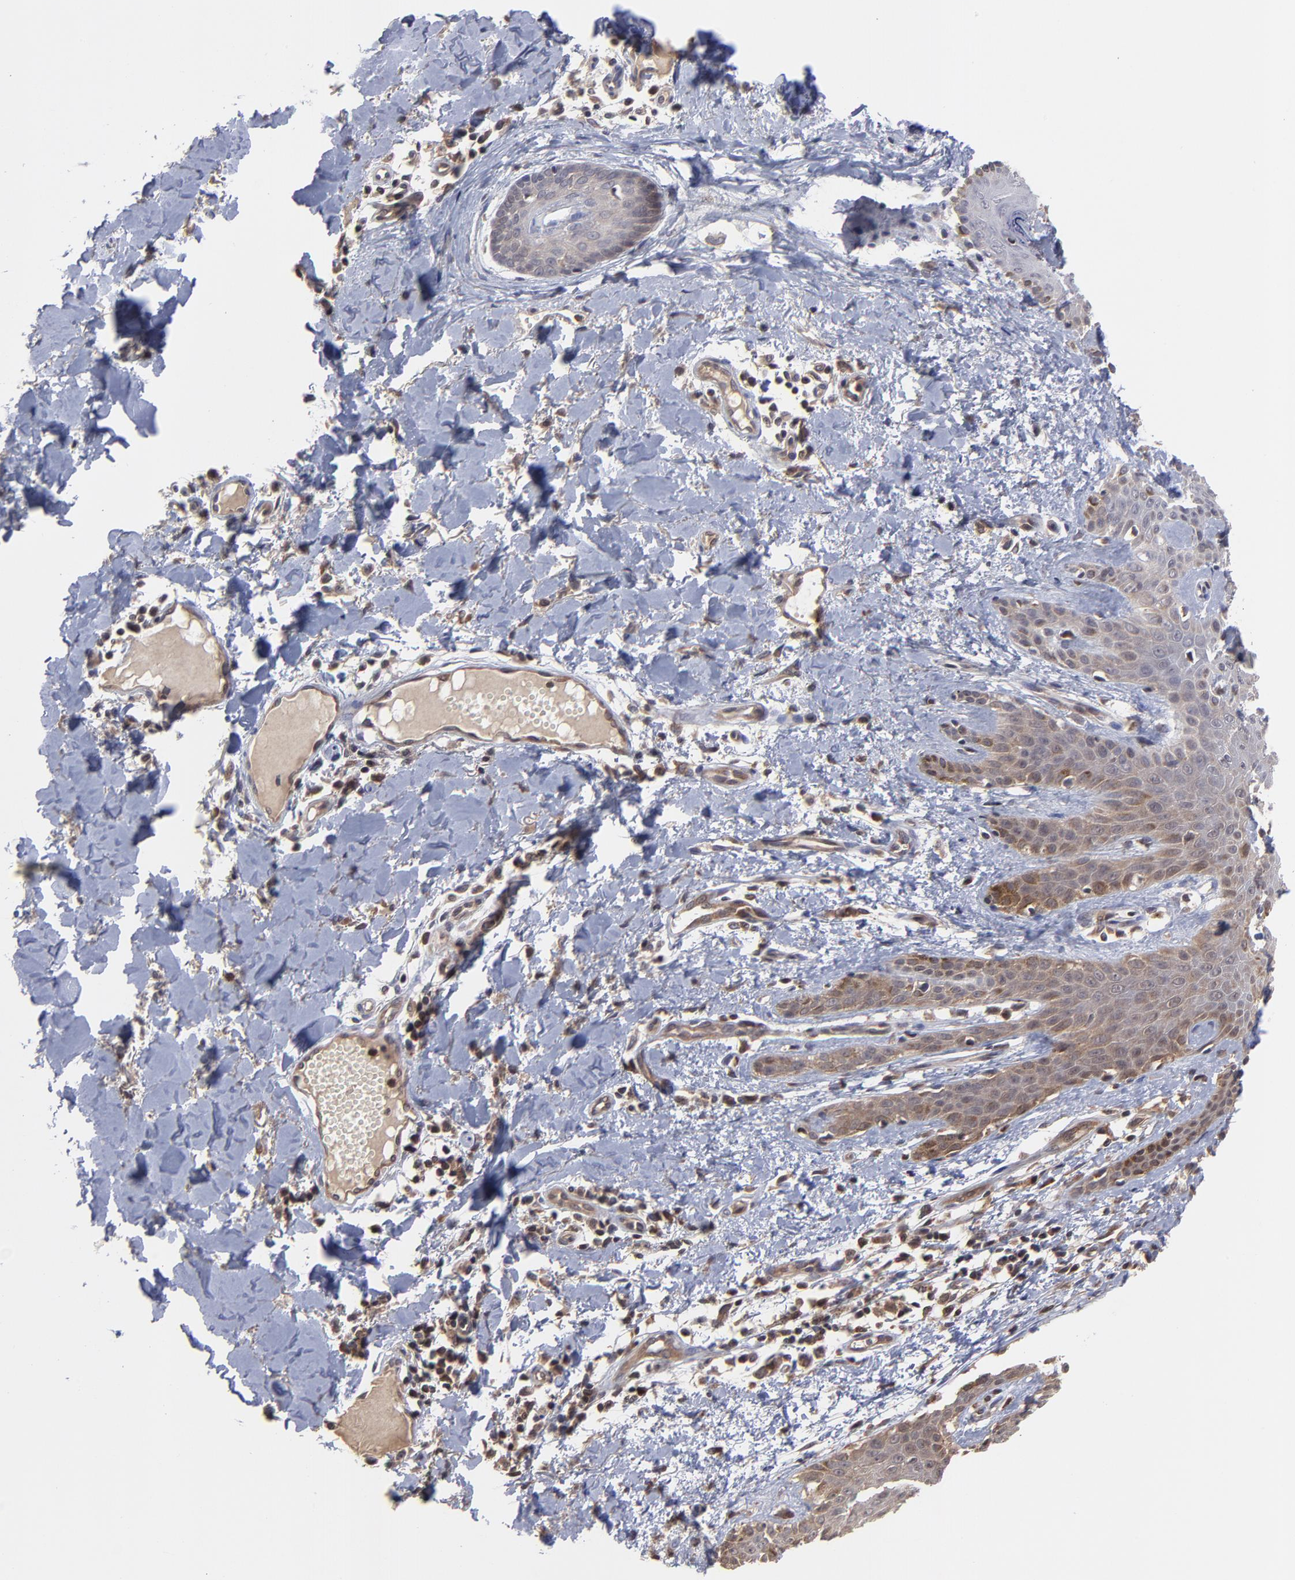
{"staining": {"intensity": "moderate", "quantity": "25%-75%", "location": "cytoplasmic/membranous"}, "tissue": "skin cancer", "cell_type": "Tumor cells", "image_type": "cancer", "snomed": [{"axis": "morphology", "description": "Basal cell carcinoma"}, {"axis": "topography", "description": "Skin"}], "caption": "Skin cancer stained for a protein exhibits moderate cytoplasmic/membranous positivity in tumor cells. (brown staining indicates protein expression, while blue staining denotes nuclei).", "gene": "UBE2L6", "patient": {"sex": "male", "age": 67}}